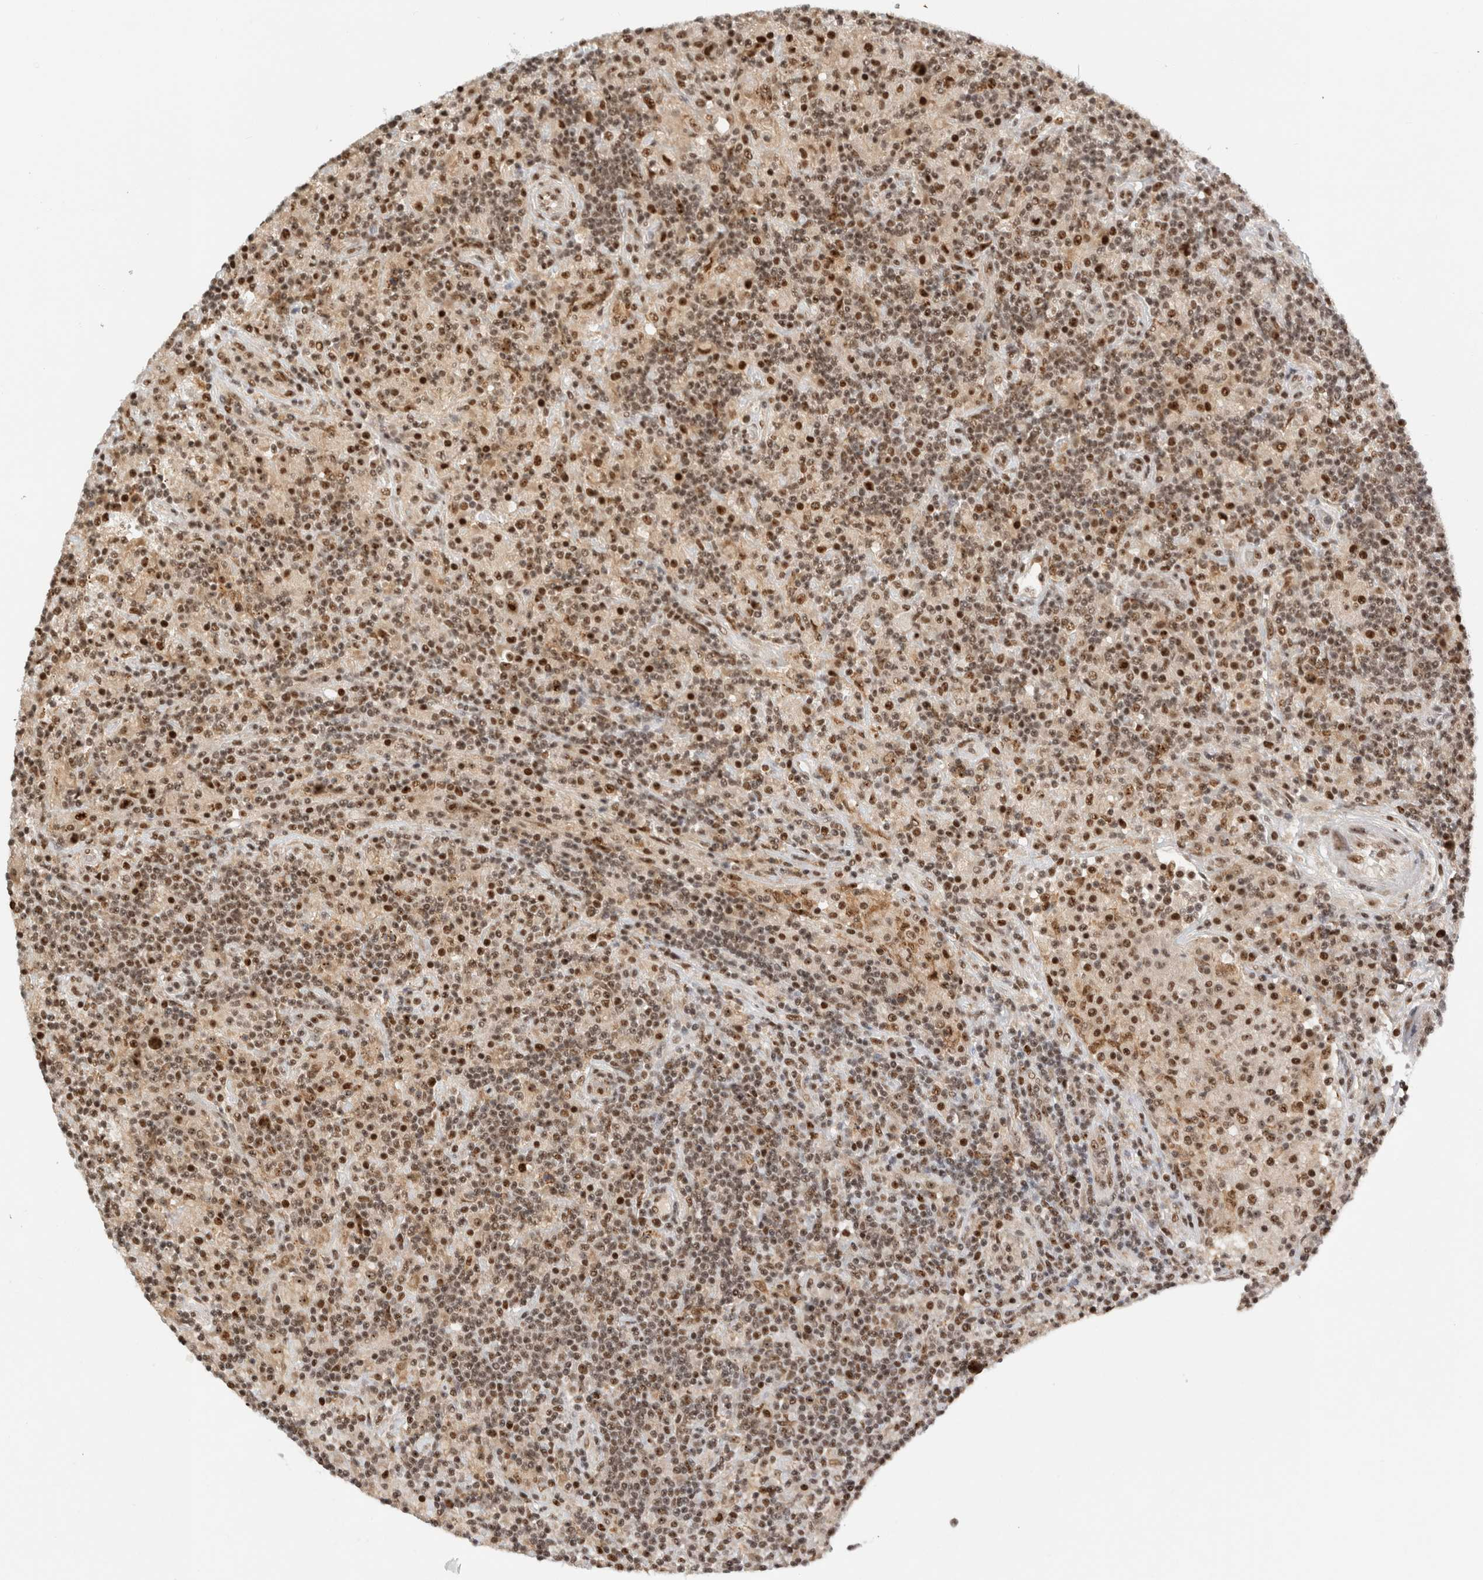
{"staining": {"intensity": "moderate", "quantity": ">75%", "location": "nuclear"}, "tissue": "lymphoma", "cell_type": "Tumor cells", "image_type": "cancer", "snomed": [{"axis": "morphology", "description": "Hodgkin's disease, NOS"}, {"axis": "topography", "description": "Lymph node"}], "caption": "The micrograph shows staining of lymphoma, revealing moderate nuclear protein staining (brown color) within tumor cells.", "gene": "EBNA1BP2", "patient": {"sex": "male", "age": 70}}